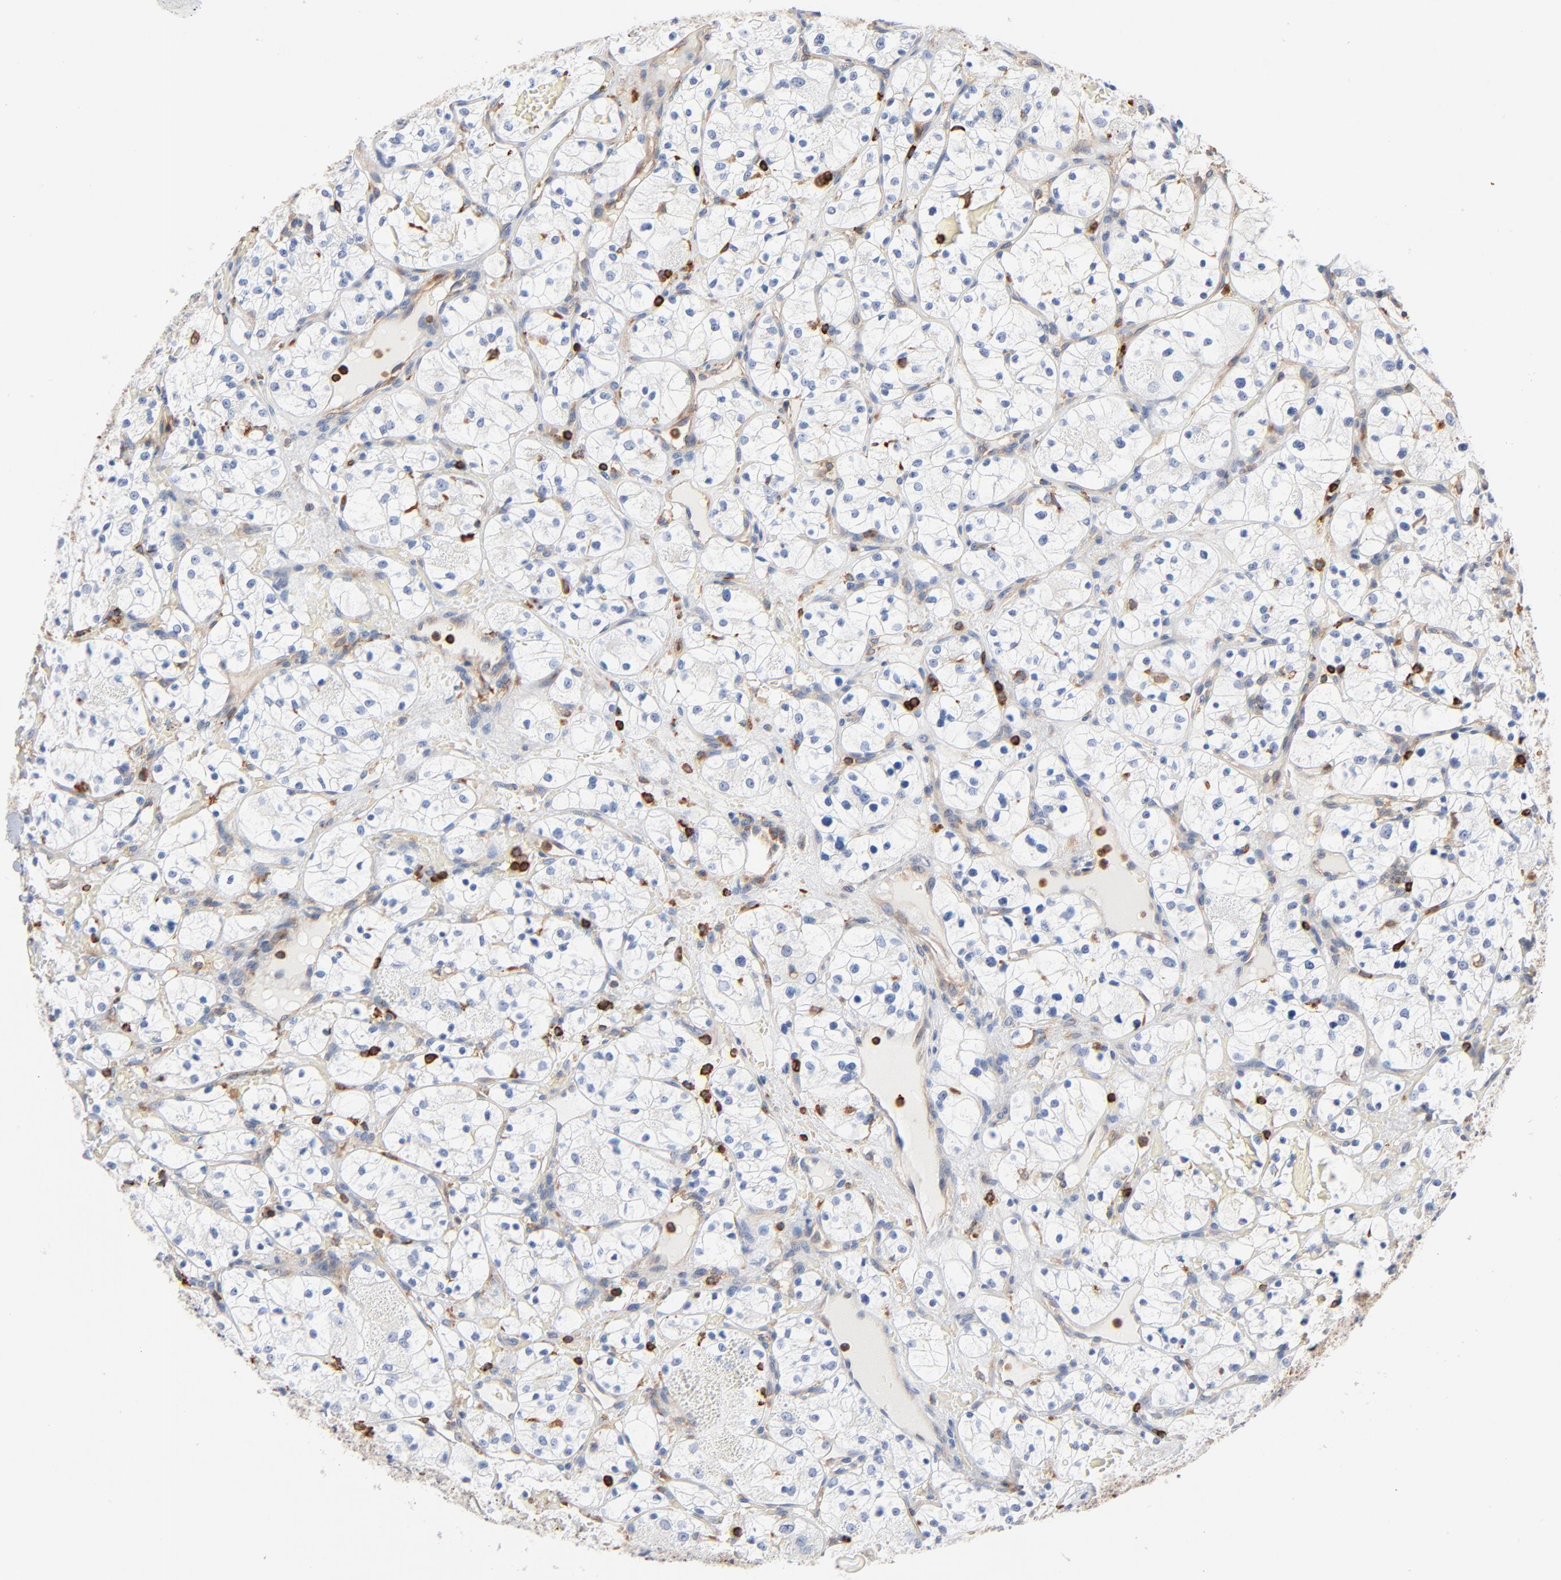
{"staining": {"intensity": "negative", "quantity": "none", "location": "none"}, "tissue": "renal cancer", "cell_type": "Tumor cells", "image_type": "cancer", "snomed": [{"axis": "morphology", "description": "Adenocarcinoma, NOS"}, {"axis": "topography", "description": "Kidney"}], "caption": "DAB (3,3'-diaminobenzidine) immunohistochemical staining of renal cancer (adenocarcinoma) displays no significant positivity in tumor cells. (DAB immunohistochemistry (IHC) with hematoxylin counter stain).", "gene": "SH3KBP1", "patient": {"sex": "female", "age": 60}}